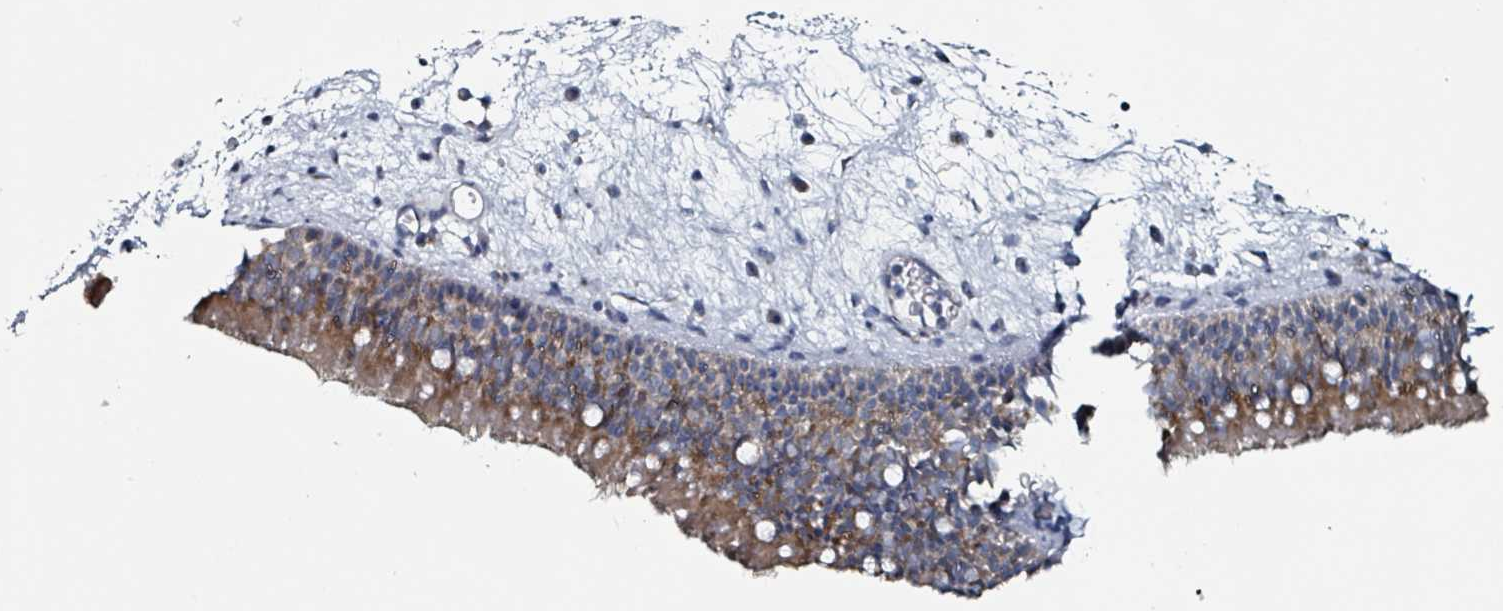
{"staining": {"intensity": "moderate", "quantity": ">75%", "location": "cytoplasmic/membranous"}, "tissue": "nasopharynx", "cell_type": "Respiratory epithelial cells", "image_type": "normal", "snomed": [{"axis": "morphology", "description": "Normal tissue, NOS"}, {"axis": "morphology", "description": "Inflammation, NOS"}, {"axis": "morphology", "description": "Malignant melanoma, Metastatic site"}, {"axis": "topography", "description": "Nasopharynx"}], "caption": "This image exhibits IHC staining of normal human nasopharynx, with medium moderate cytoplasmic/membranous expression in about >75% of respiratory epithelial cells.", "gene": "B3GAT3", "patient": {"sex": "male", "age": 70}}